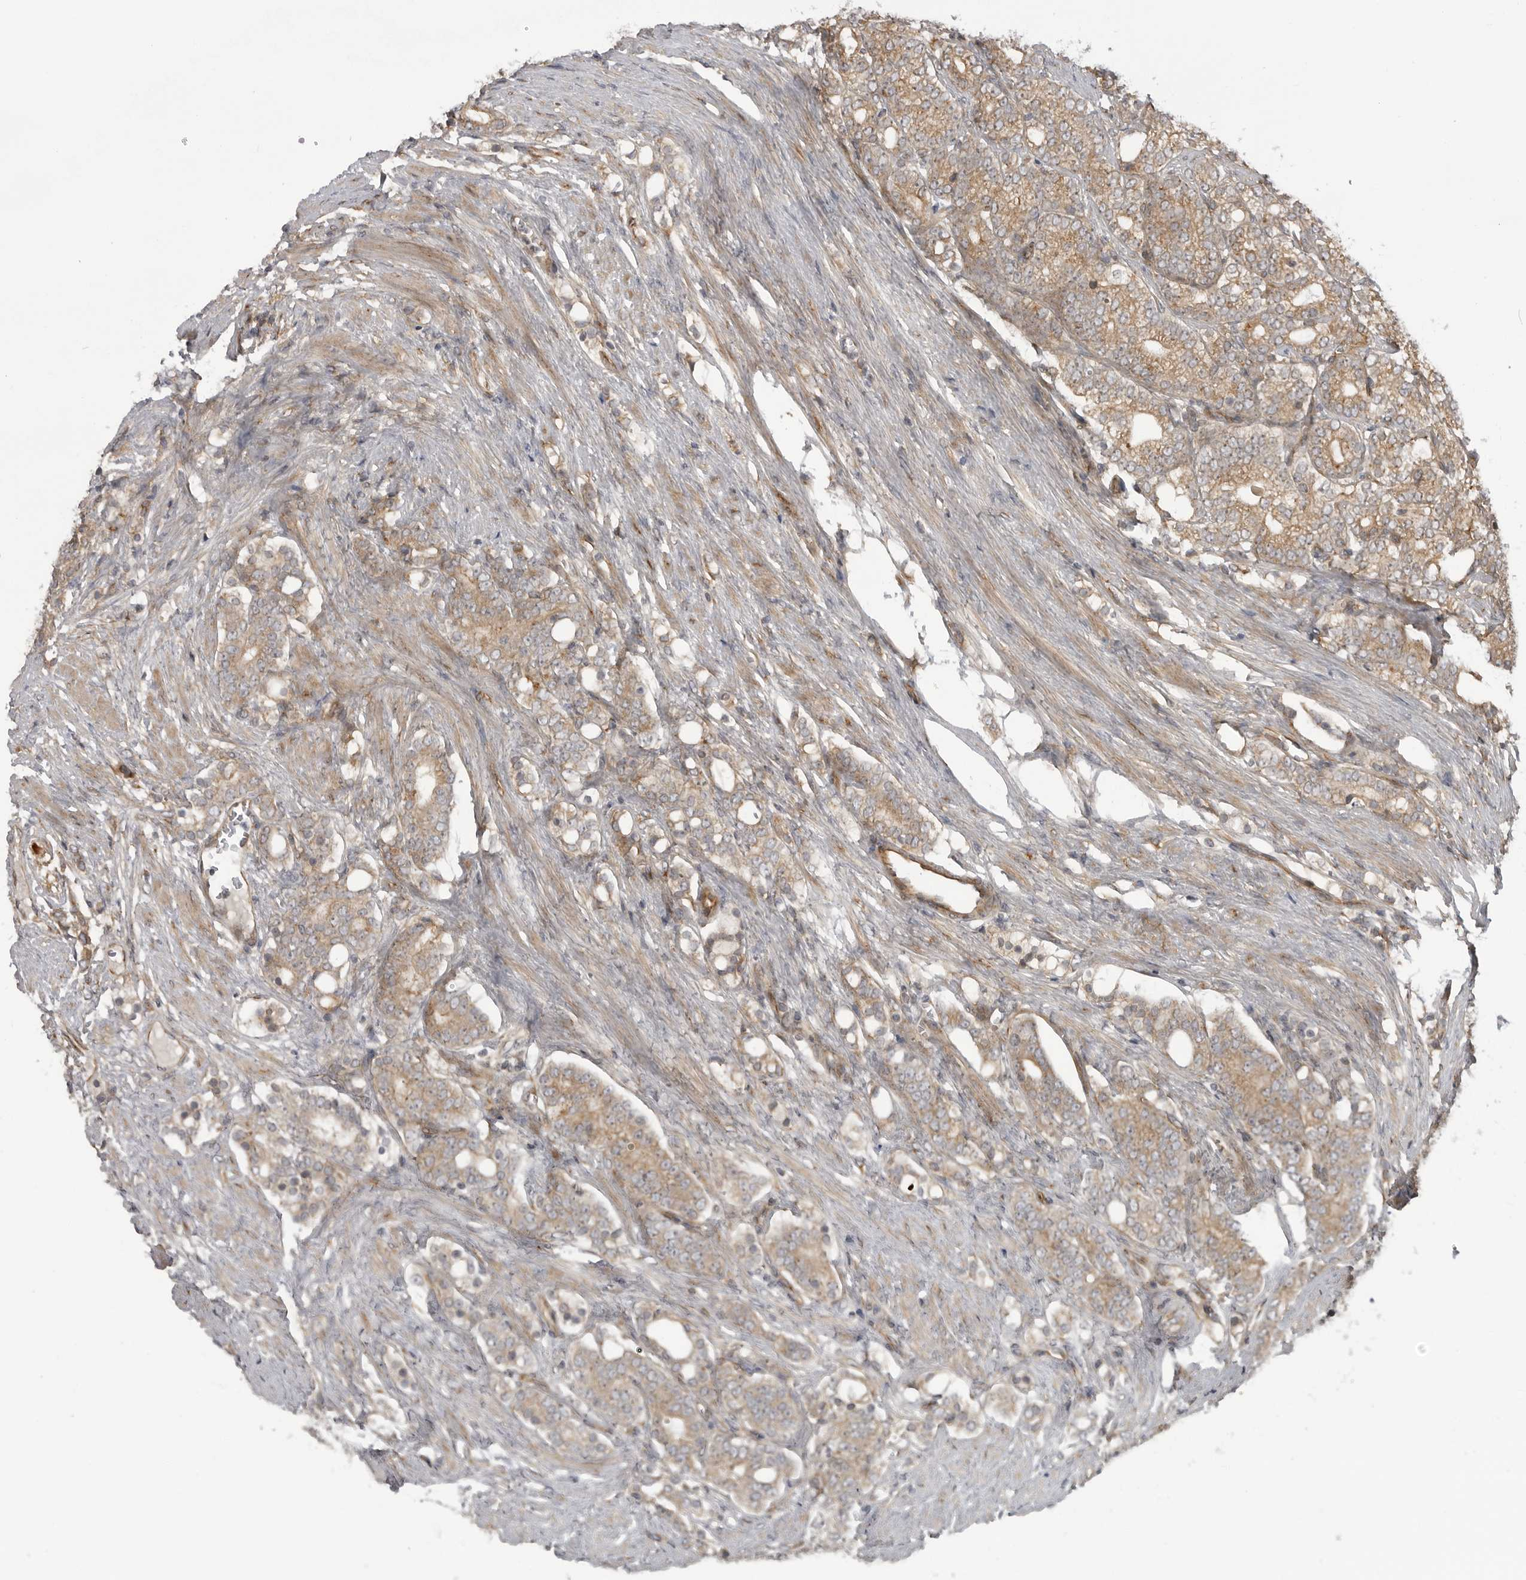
{"staining": {"intensity": "moderate", "quantity": ">75%", "location": "cytoplasmic/membranous"}, "tissue": "prostate cancer", "cell_type": "Tumor cells", "image_type": "cancer", "snomed": [{"axis": "morphology", "description": "Adenocarcinoma, High grade"}, {"axis": "topography", "description": "Prostate"}], "caption": "About >75% of tumor cells in prostate cancer (high-grade adenocarcinoma) reveal moderate cytoplasmic/membranous protein staining as visualized by brown immunohistochemical staining.", "gene": "LRRC45", "patient": {"sex": "male", "age": 57}}